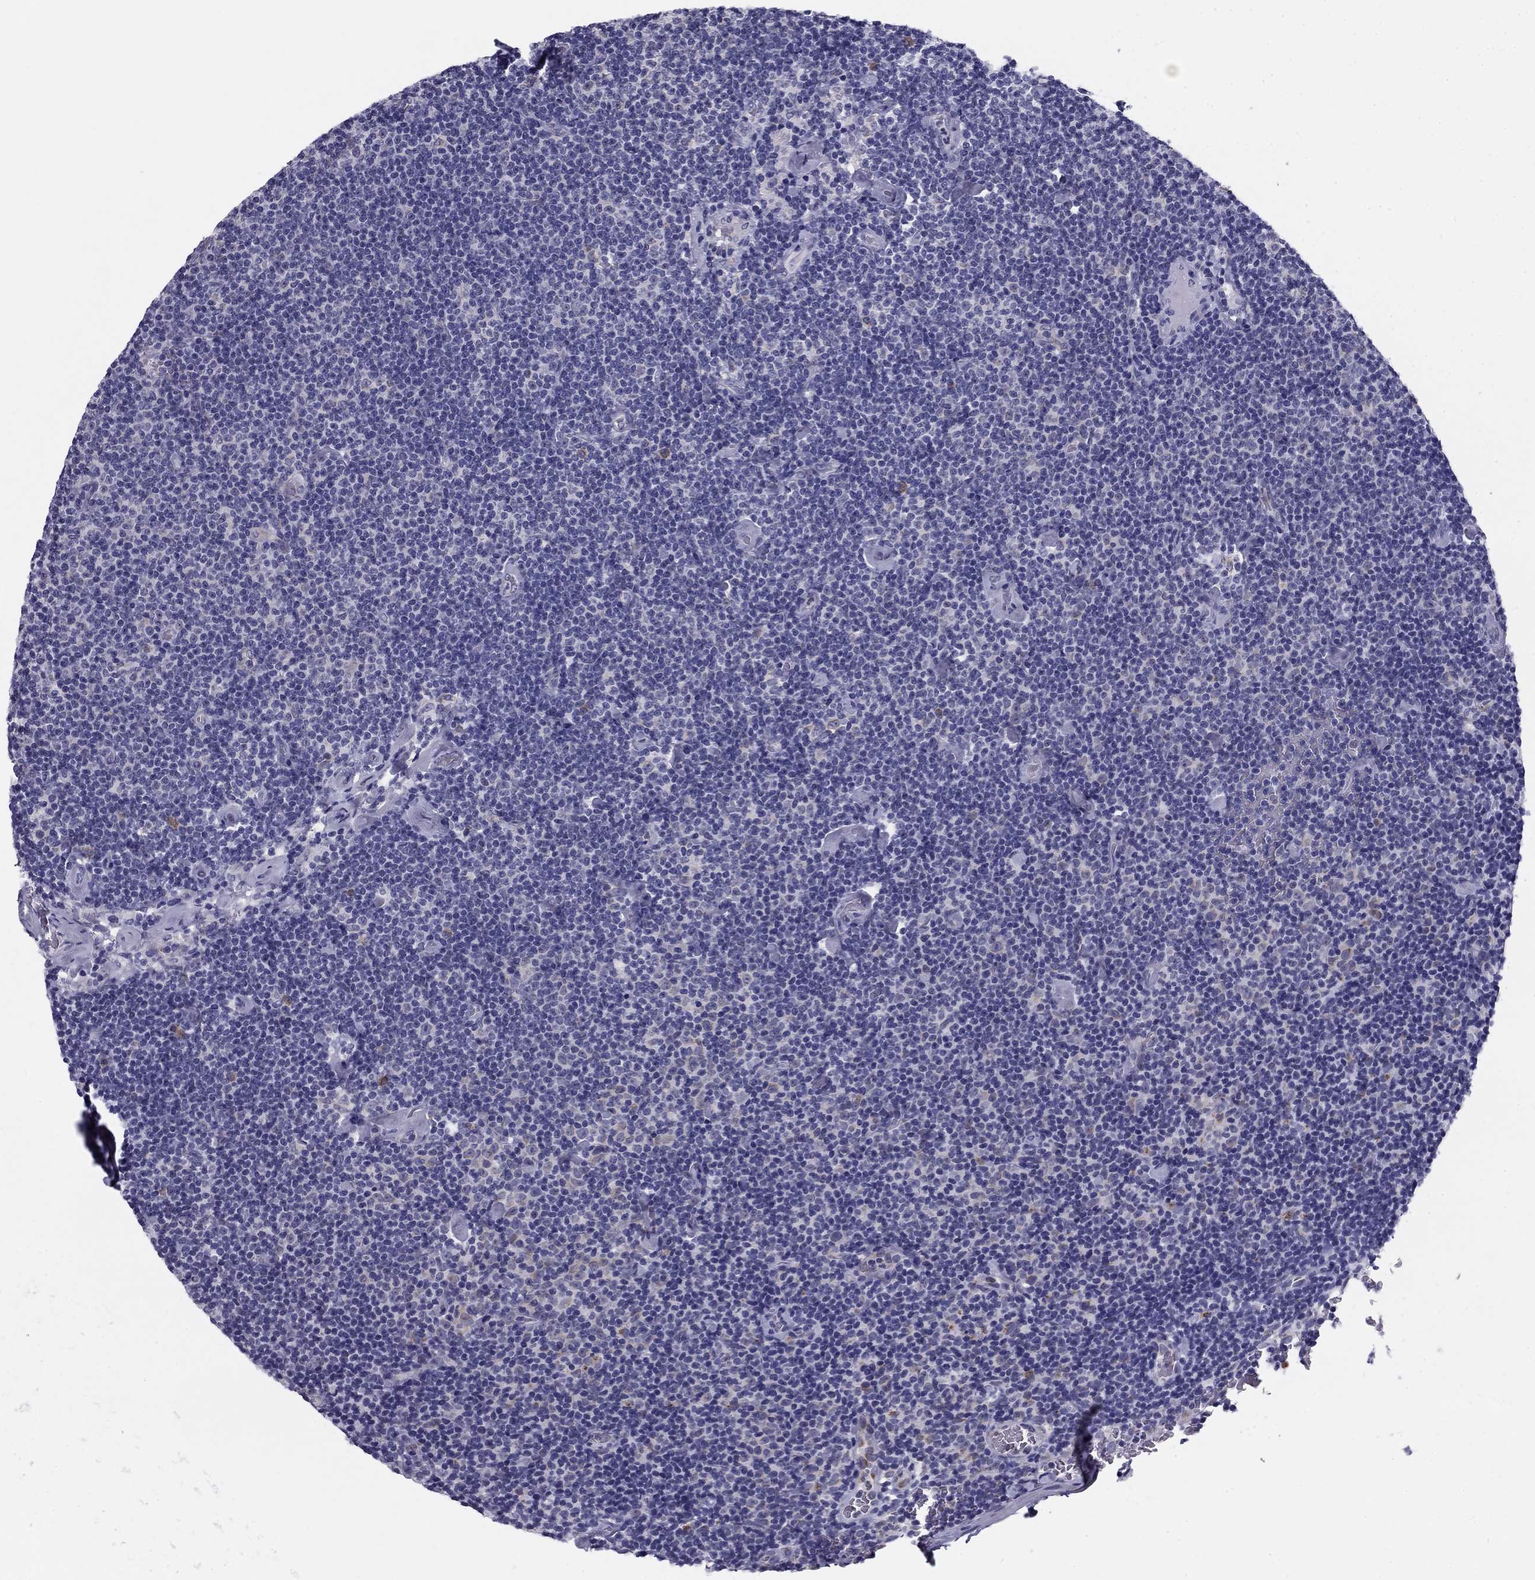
{"staining": {"intensity": "negative", "quantity": "none", "location": "none"}, "tissue": "lymphoma", "cell_type": "Tumor cells", "image_type": "cancer", "snomed": [{"axis": "morphology", "description": "Malignant lymphoma, non-Hodgkin's type, Low grade"}, {"axis": "topography", "description": "Lymph node"}], "caption": "Protein analysis of lymphoma shows no significant expression in tumor cells.", "gene": "TMED3", "patient": {"sex": "male", "age": 81}}